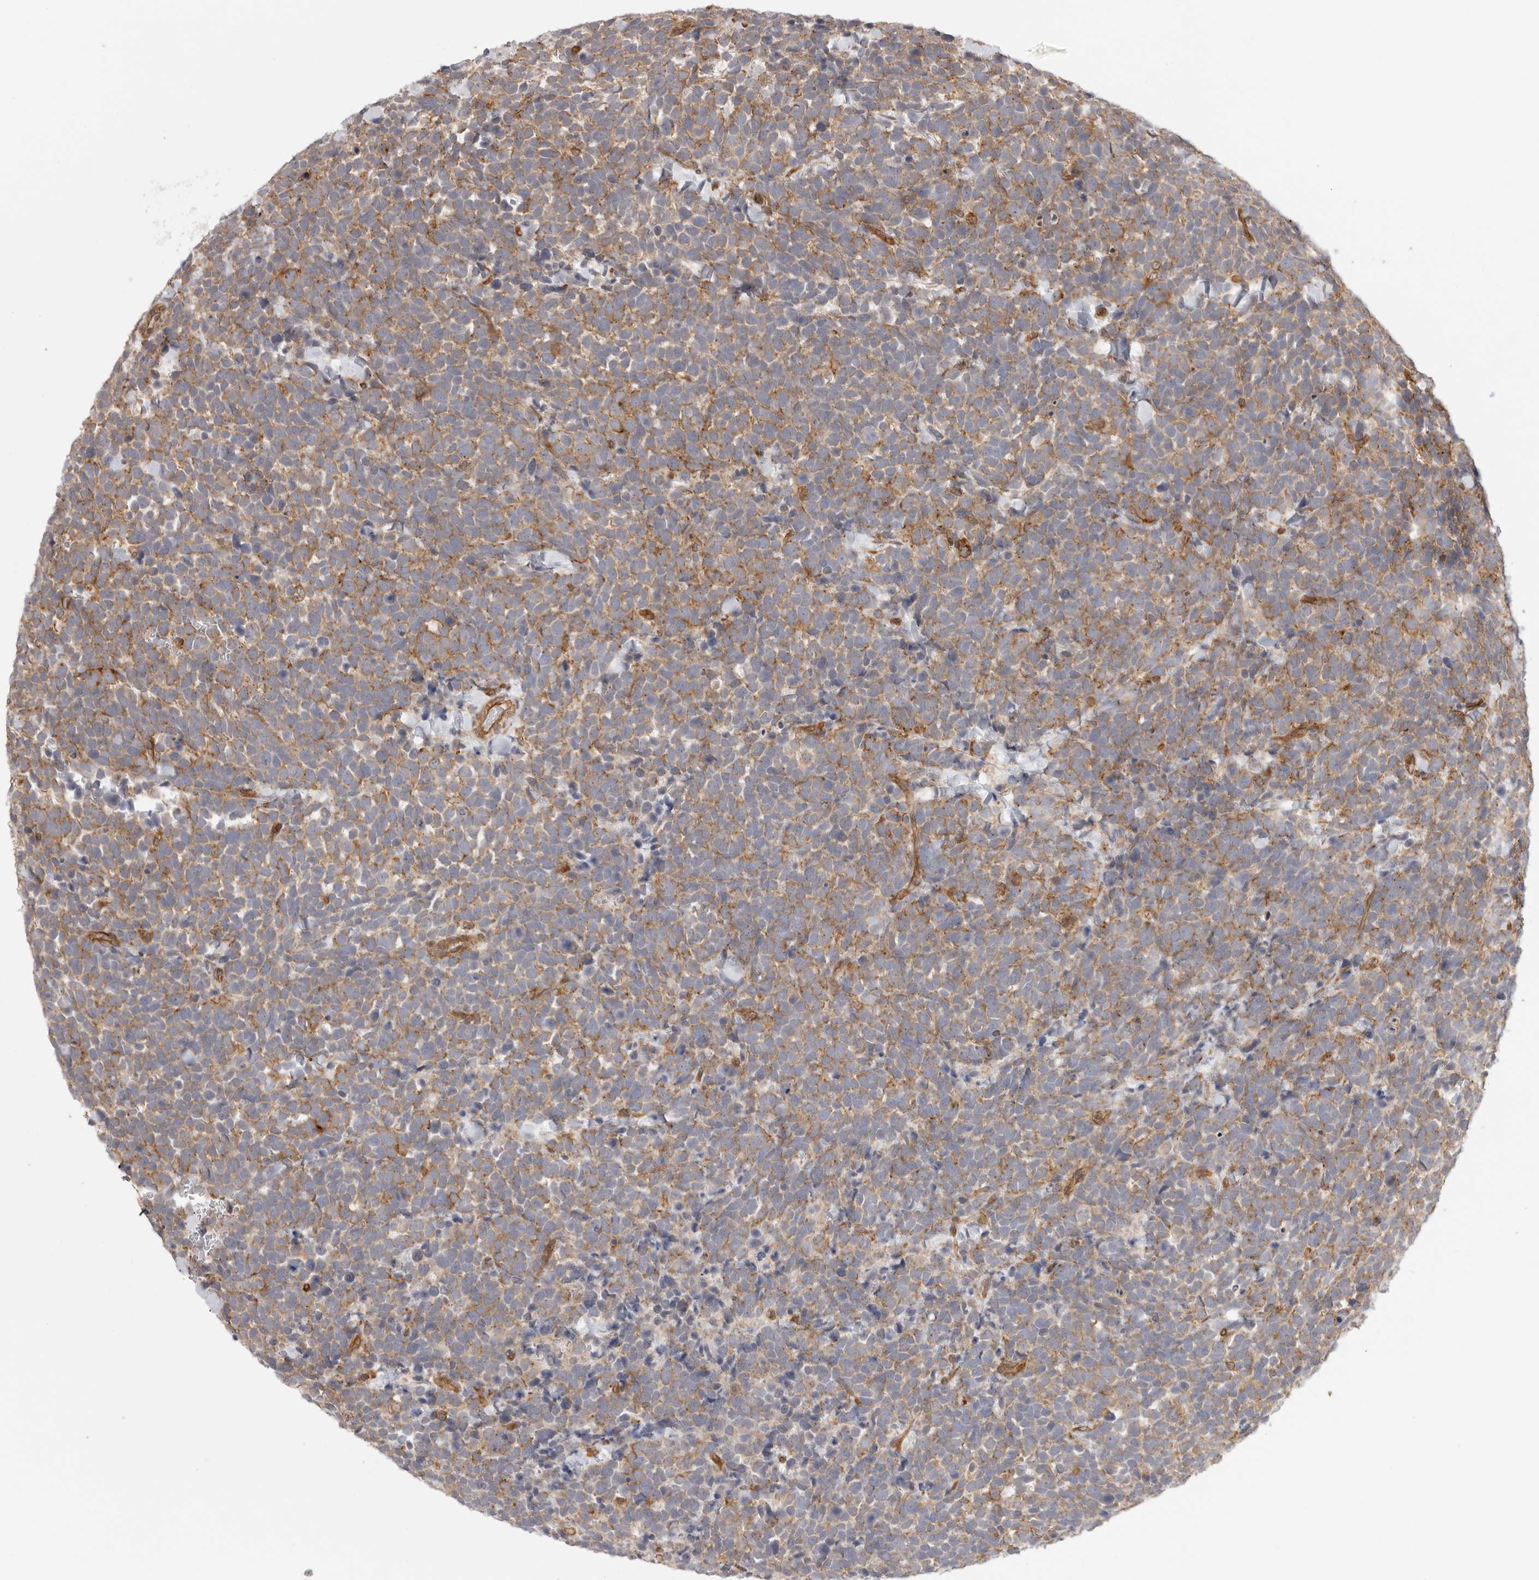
{"staining": {"intensity": "weak", "quantity": ">75%", "location": "cytoplasmic/membranous"}, "tissue": "urothelial cancer", "cell_type": "Tumor cells", "image_type": "cancer", "snomed": [{"axis": "morphology", "description": "Urothelial carcinoma, High grade"}, {"axis": "topography", "description": "Urinary bladder"}], "caption": "This is an image of immunohistochemistry (IHC) staining of urothelial cancer, which shows weak staining in the cytoplasmic/membranous of tumor cells.", "gene": "ATOH7", "patient": {"sex": "female", "age": 82}}